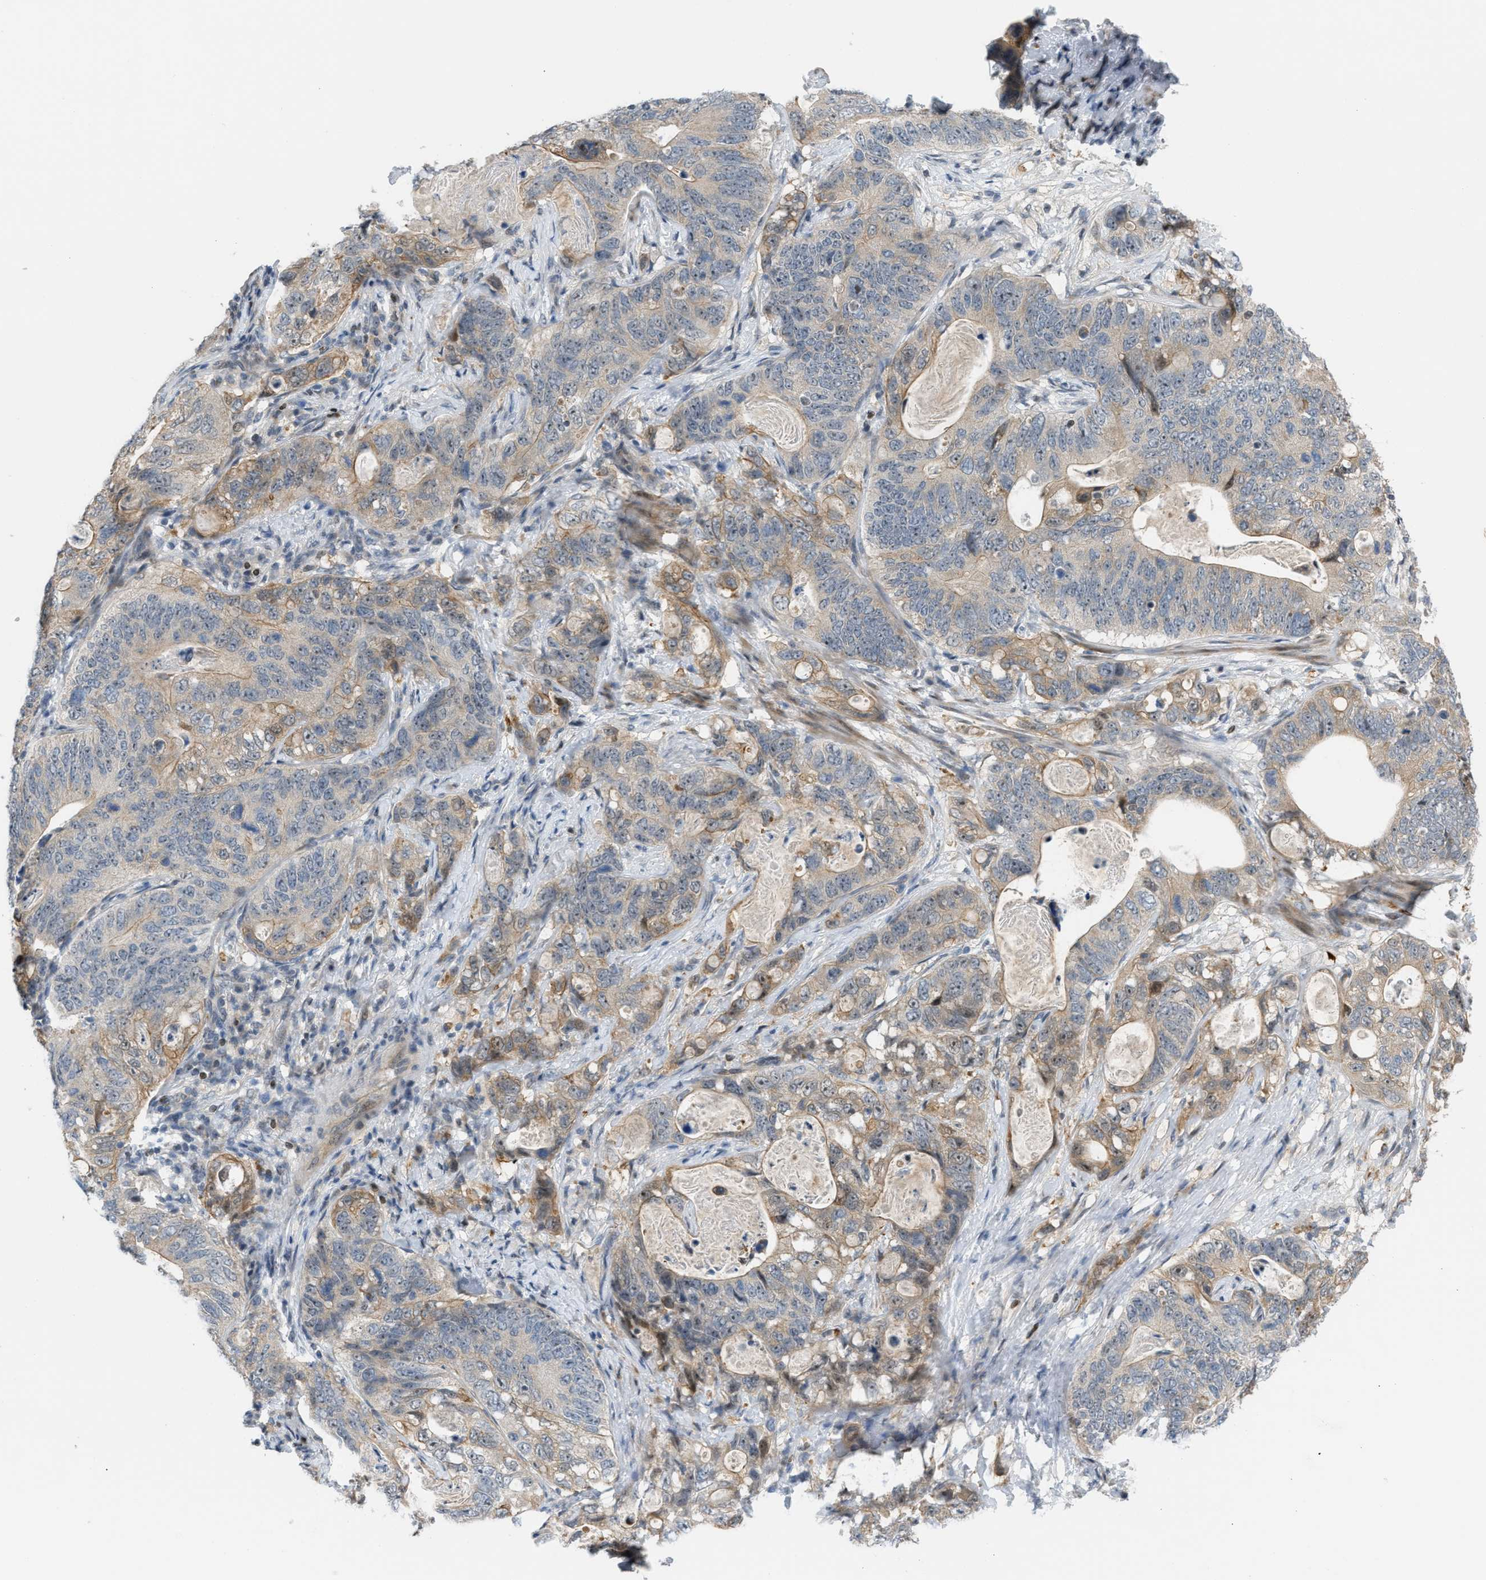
{"staining": {"intensity": "moderate", "quantity": "25%-75%", "location": "cytoplasmic/membranous"}, "tissue": "stomach cancer", "cell_type": "Tumor cells", "image_type": "cancer", "snomed": [{"axis": "morphology", "description": "Normal tissue, NOS"}, {"axis": "morphology", "description": "Adenocarcinoma, NOS"}, {"axis": "topography", "description": "Stomach"}], "caption": "High-power microscopy captured an immunohistochemistry micrograph of stomach adenocarcinoma, revealing moderate cytoplasmic/membranous expression in about 25%-75% of tumor cells. The protein of interest is stained brown, and the nuclei are stained in blue (DAB IHC with brightfield microscopy, high magnification).", "gene": "NPS", "patient": {"sex": "female", "age": 89}}